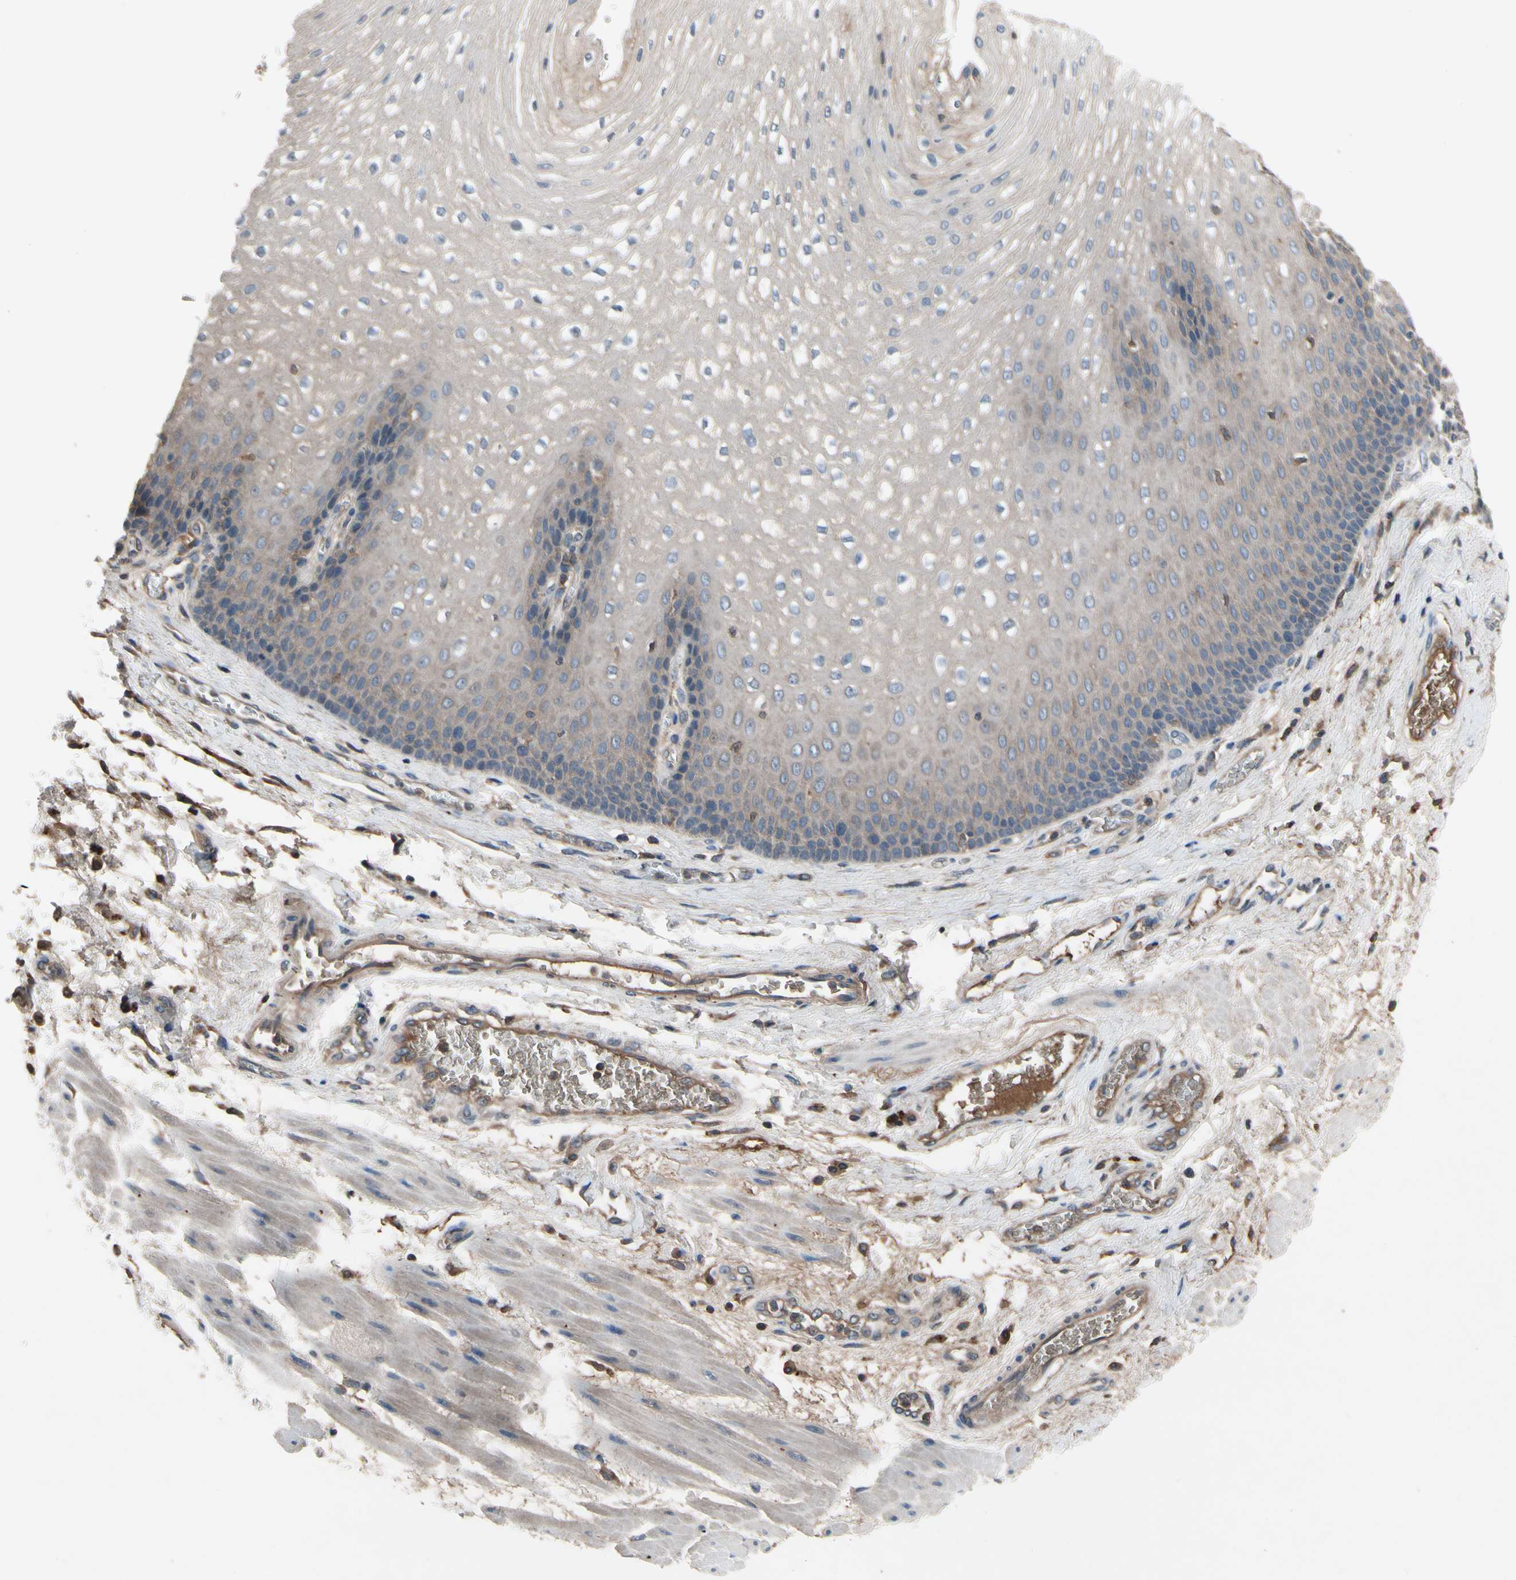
{"staining": {"intensity": "weak", "quantity": "25%-75%", "location": "cytoplasmic/membranous"}, "tissue": "esophagus", "cell_type": "Squamous epithelial cells", "image_type": "normal", "snomed": [{"axis": "morphology", "description": "Normal tissue, NOS"}, {"axis": "topography", "description": "Esophagus"}], "caption": "Weak cytoplasmic/membranous protein positivity is present in about 25%-75% of squamous epithelial cells in esophagus. (brown staining indicates protein expression, while blue staining denotes nuclei).", "gene": "IL1RL1", "patient": {"sex": "male", "age": 48}}